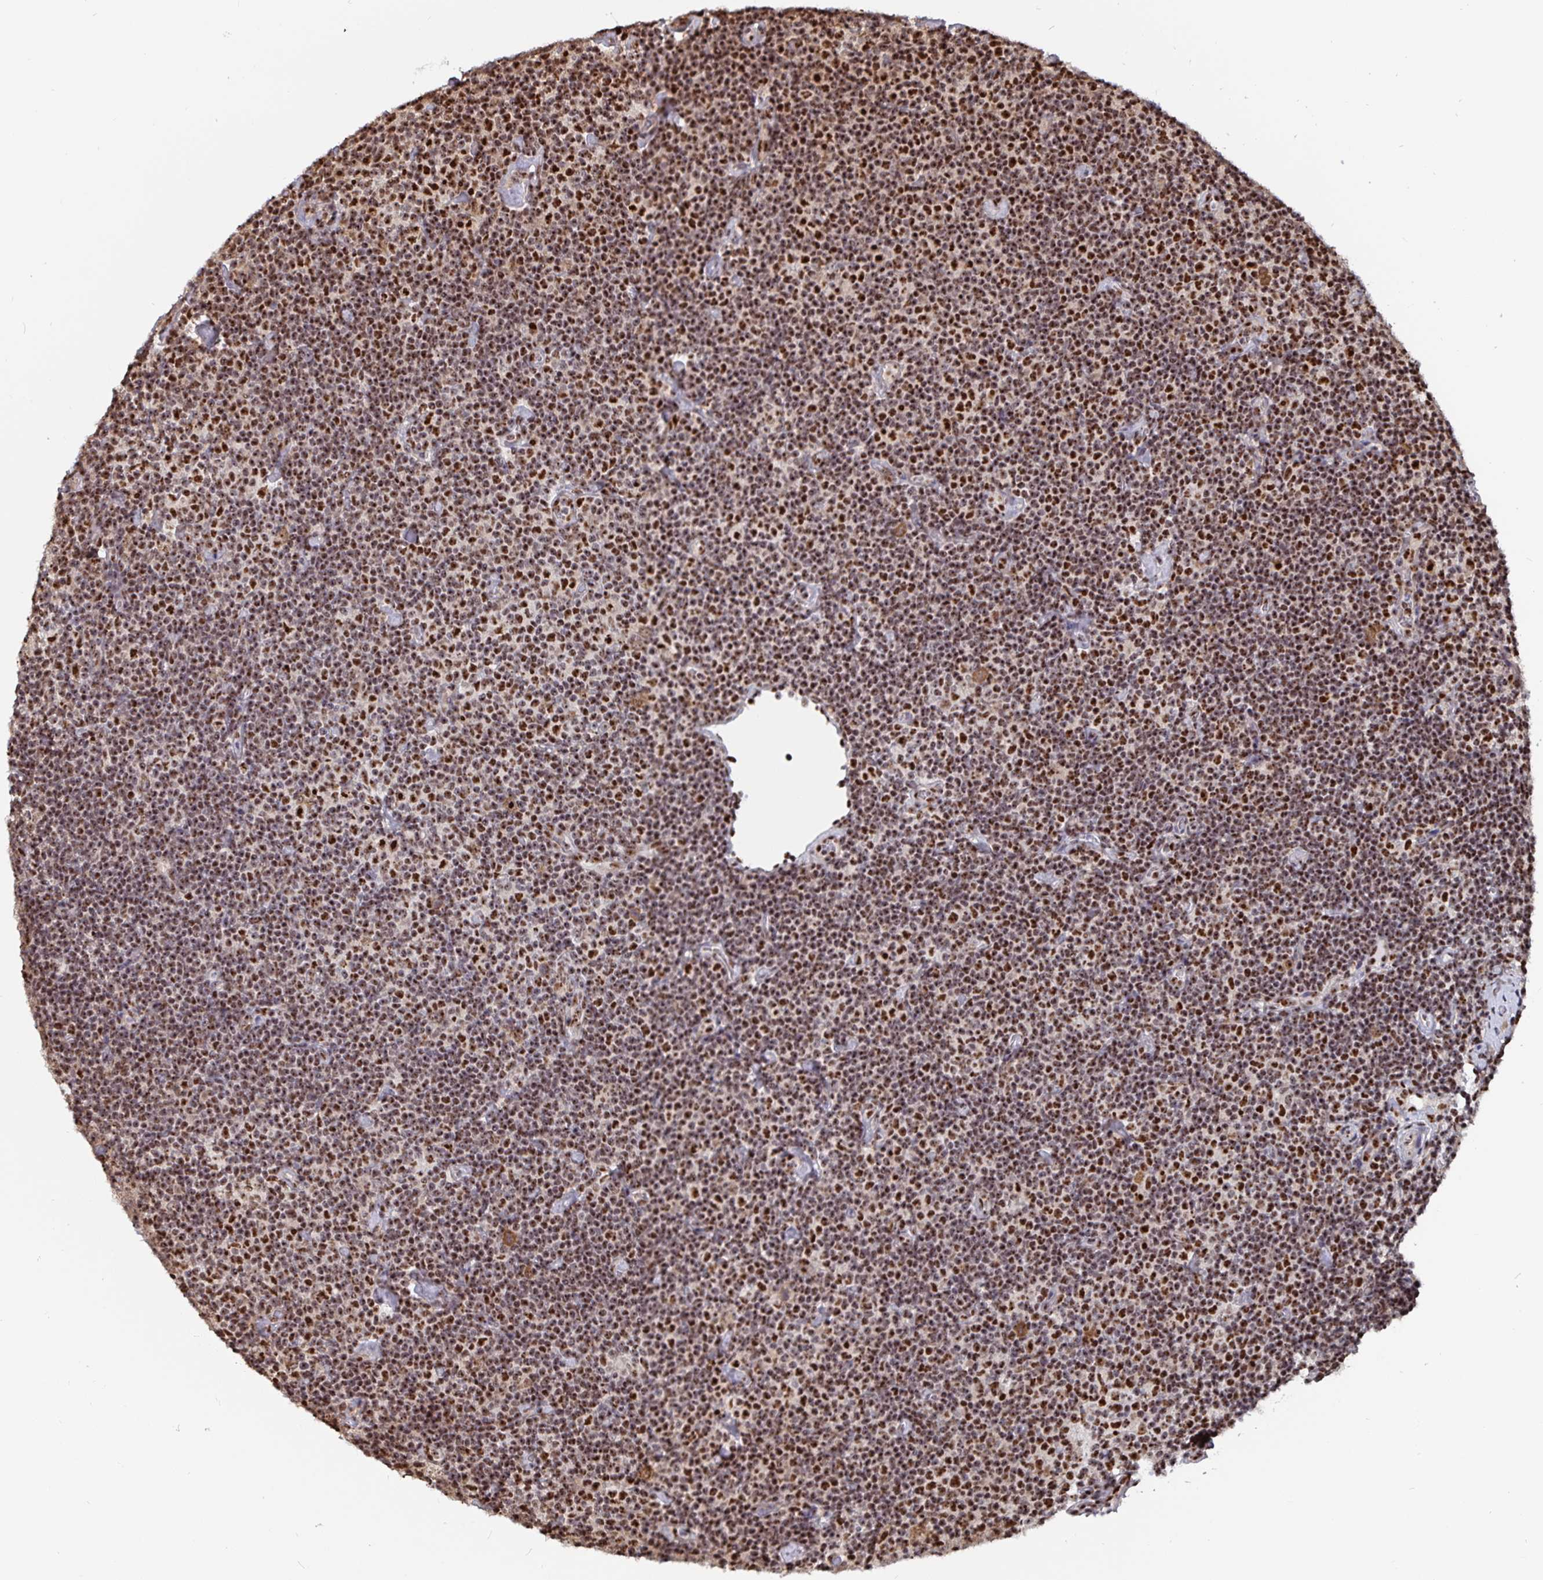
{"staining": {"intensity": "moderate", "quantity": ">75%", "location": "nuclear"}, "tissue": "lymphoma", "cell_type": "Tumor cells", "image_type": "cancer", "snomed": [{"axis": "morphology", "description": "Malignant lymphoma, non-Hodgkin's type, Low grade"}, {"axis": "topography", "description": "Lymph node"}], "caption": "IHC image of malignant lymphoma, non-Hodgkin's type (low-grade) stained for a protein (brown), which exhibits medium levels of moderate nuclear expression in about >75% of tumor cells.", "gene": "LAS1L", "patient": {"sex": "male", "age": 81}}